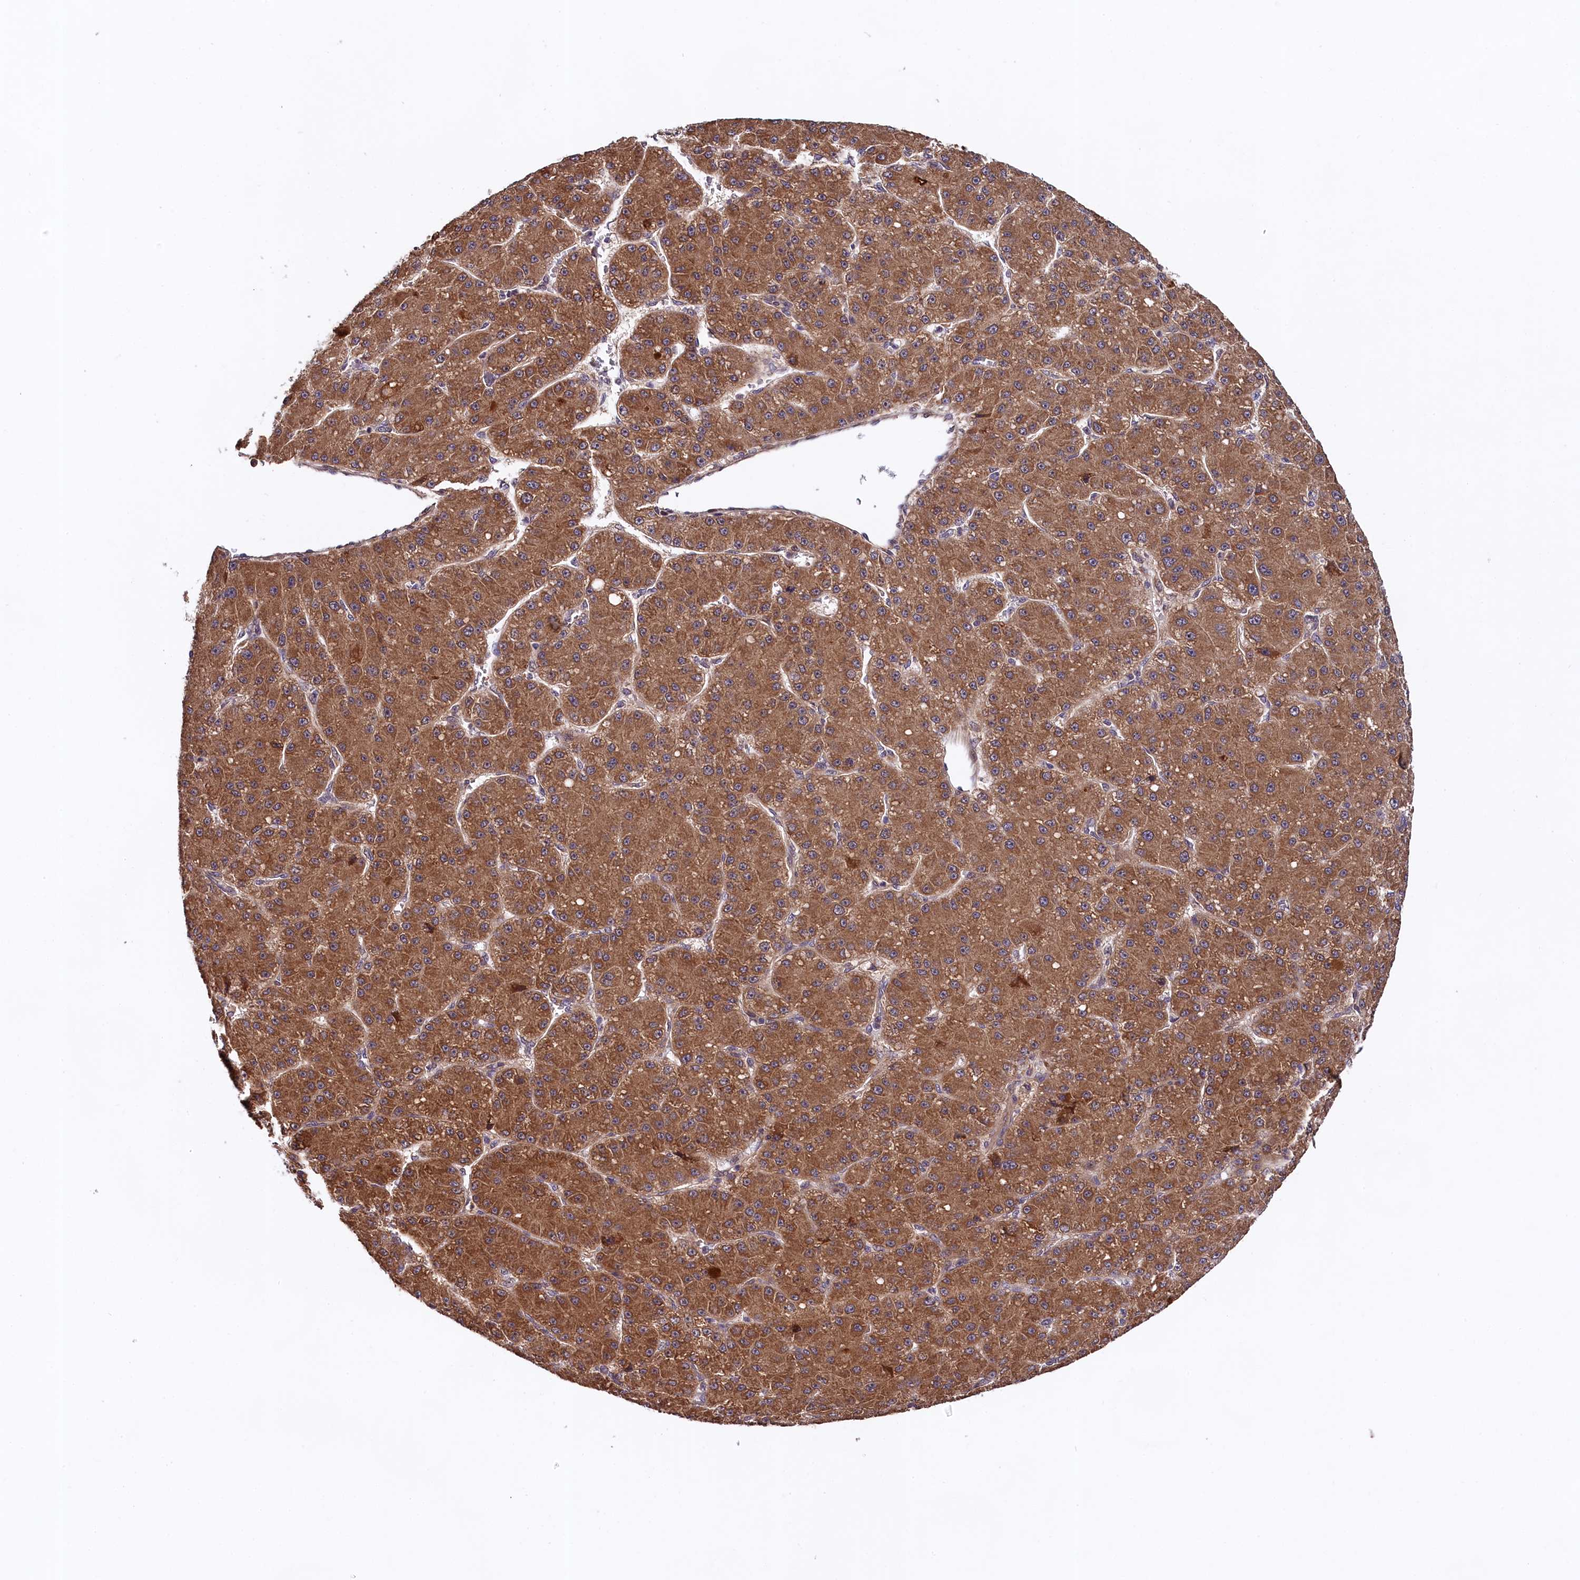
{"staining": {"intensity": "moderate", "quantity": ">75%", "location": "cytoplasmic/membranous"}, "tissue": "liver cancer", "cell_type": "Tumor cells", "image_type": "cancer", "snomed": [{"axis": "morphology", "description": "Carcinoma, Hepatocellular, NOS"}, {"axis": "topography", "description": "Liver"}], "caption": "This photomicrograph reveals immunohistochemistry (IHC) staining of human liver hepatocellular carcinoma, with medium moderate cytoplasmic/membranous positivity in approximately >75% of tumor cells.", "gene": "DOHH", "patient": {"sex": "male", "age": 67}}